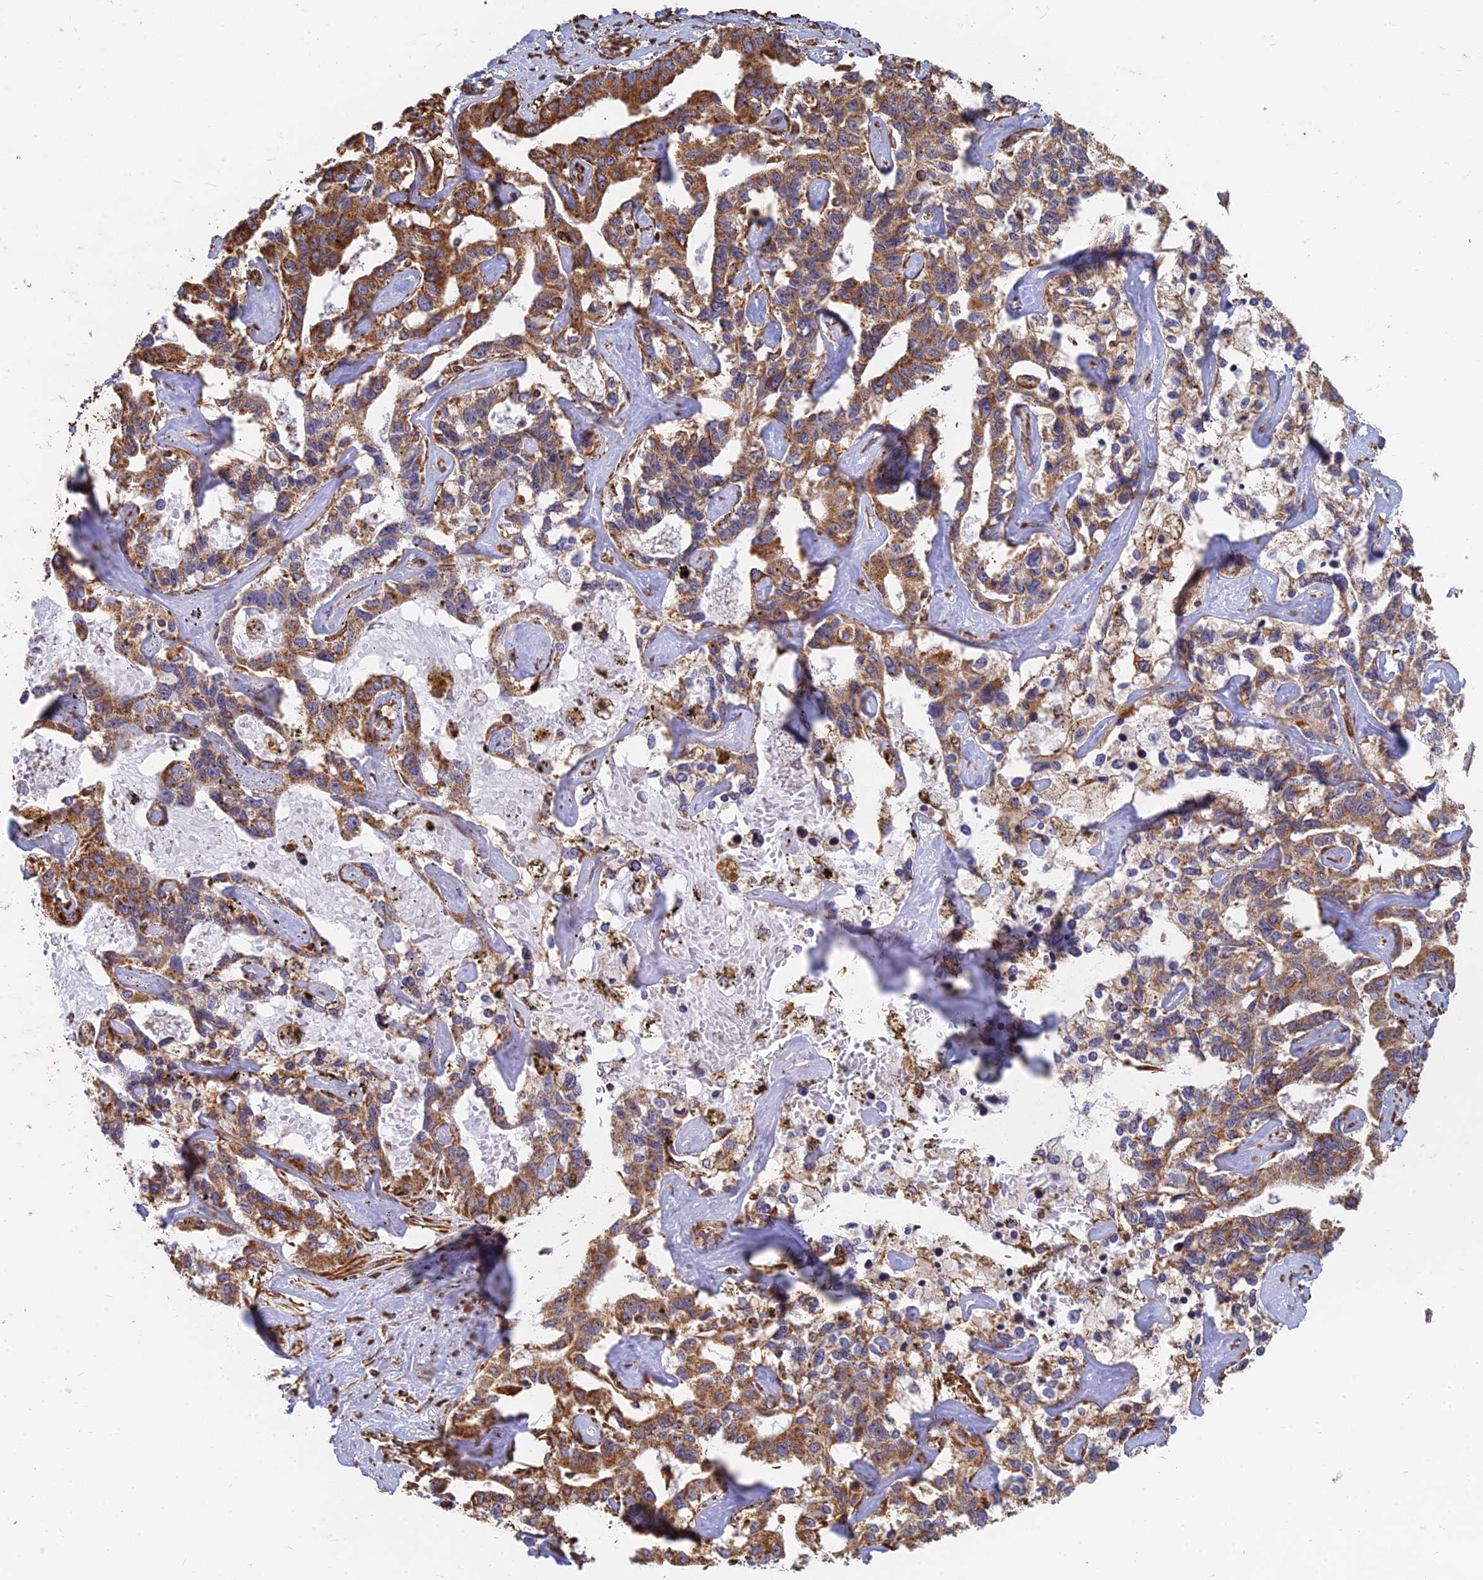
{"staining": {"intensity": "moderate", "quantity": ">75%", "location": "cytoplasmic/membranous"}, "tissue": "liver cancer", "cell_type": "Tumor cells", "image_type": "cancer", "snomed": [{"axis": "morphology", "description": "Cholangiocarcinoma"}, {"axis": "topography", "description": "Liver"}], "caption": "Liver cancer (cholangiocarcinoma) was stained to show a protein in brown. There is medium levels of moderate cytoplasmic/membranous staining in approximately >75% of tumor cells.", "gene": "DSTYK", "patient": {"sex": "male", "age": 59}}